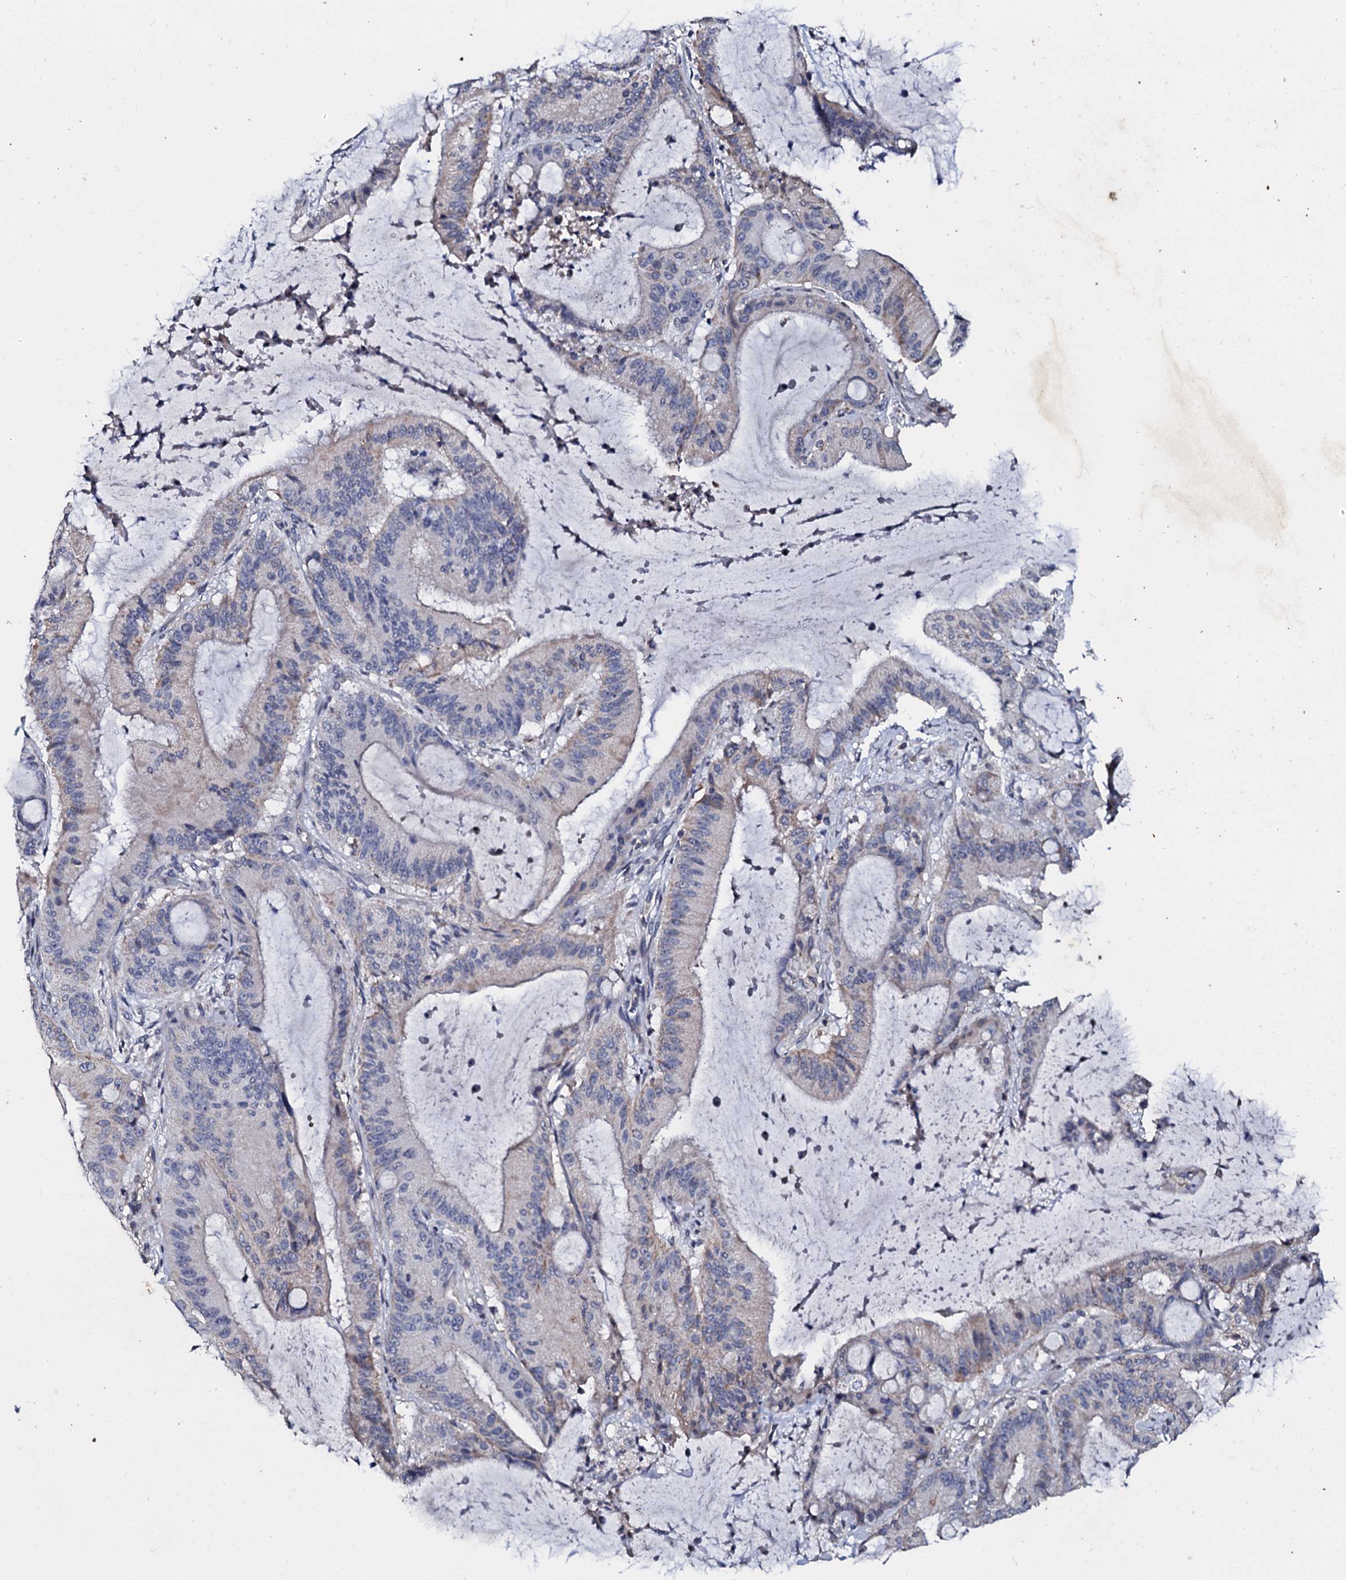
{"staining": {"intensity": "weak", "quantity": "<25%", "location": "cytoplasmic/membranous"}, "tissue": "liver cancer", "cell_type": "Tumor cells", "image_type": "cancer", "snomed": [{"axis": "morphology", "description": "Normal tissue, NOS"}, {"axis": "morphology", "description": "Cholangiocarcinoma"}, {"axis": "topography", "description": "Liver"}, {"axis": "topography", "description": "Peripheral nerve tissue"}], "caption": "DAB (3,3'-diaminobenzidine) immunohistochemical staining of human liver cholangiocarcinoma shows no significant staining in tumor cells.", "gene": "SLC37A4", "patient": {"sex": "female", "age": 73}}